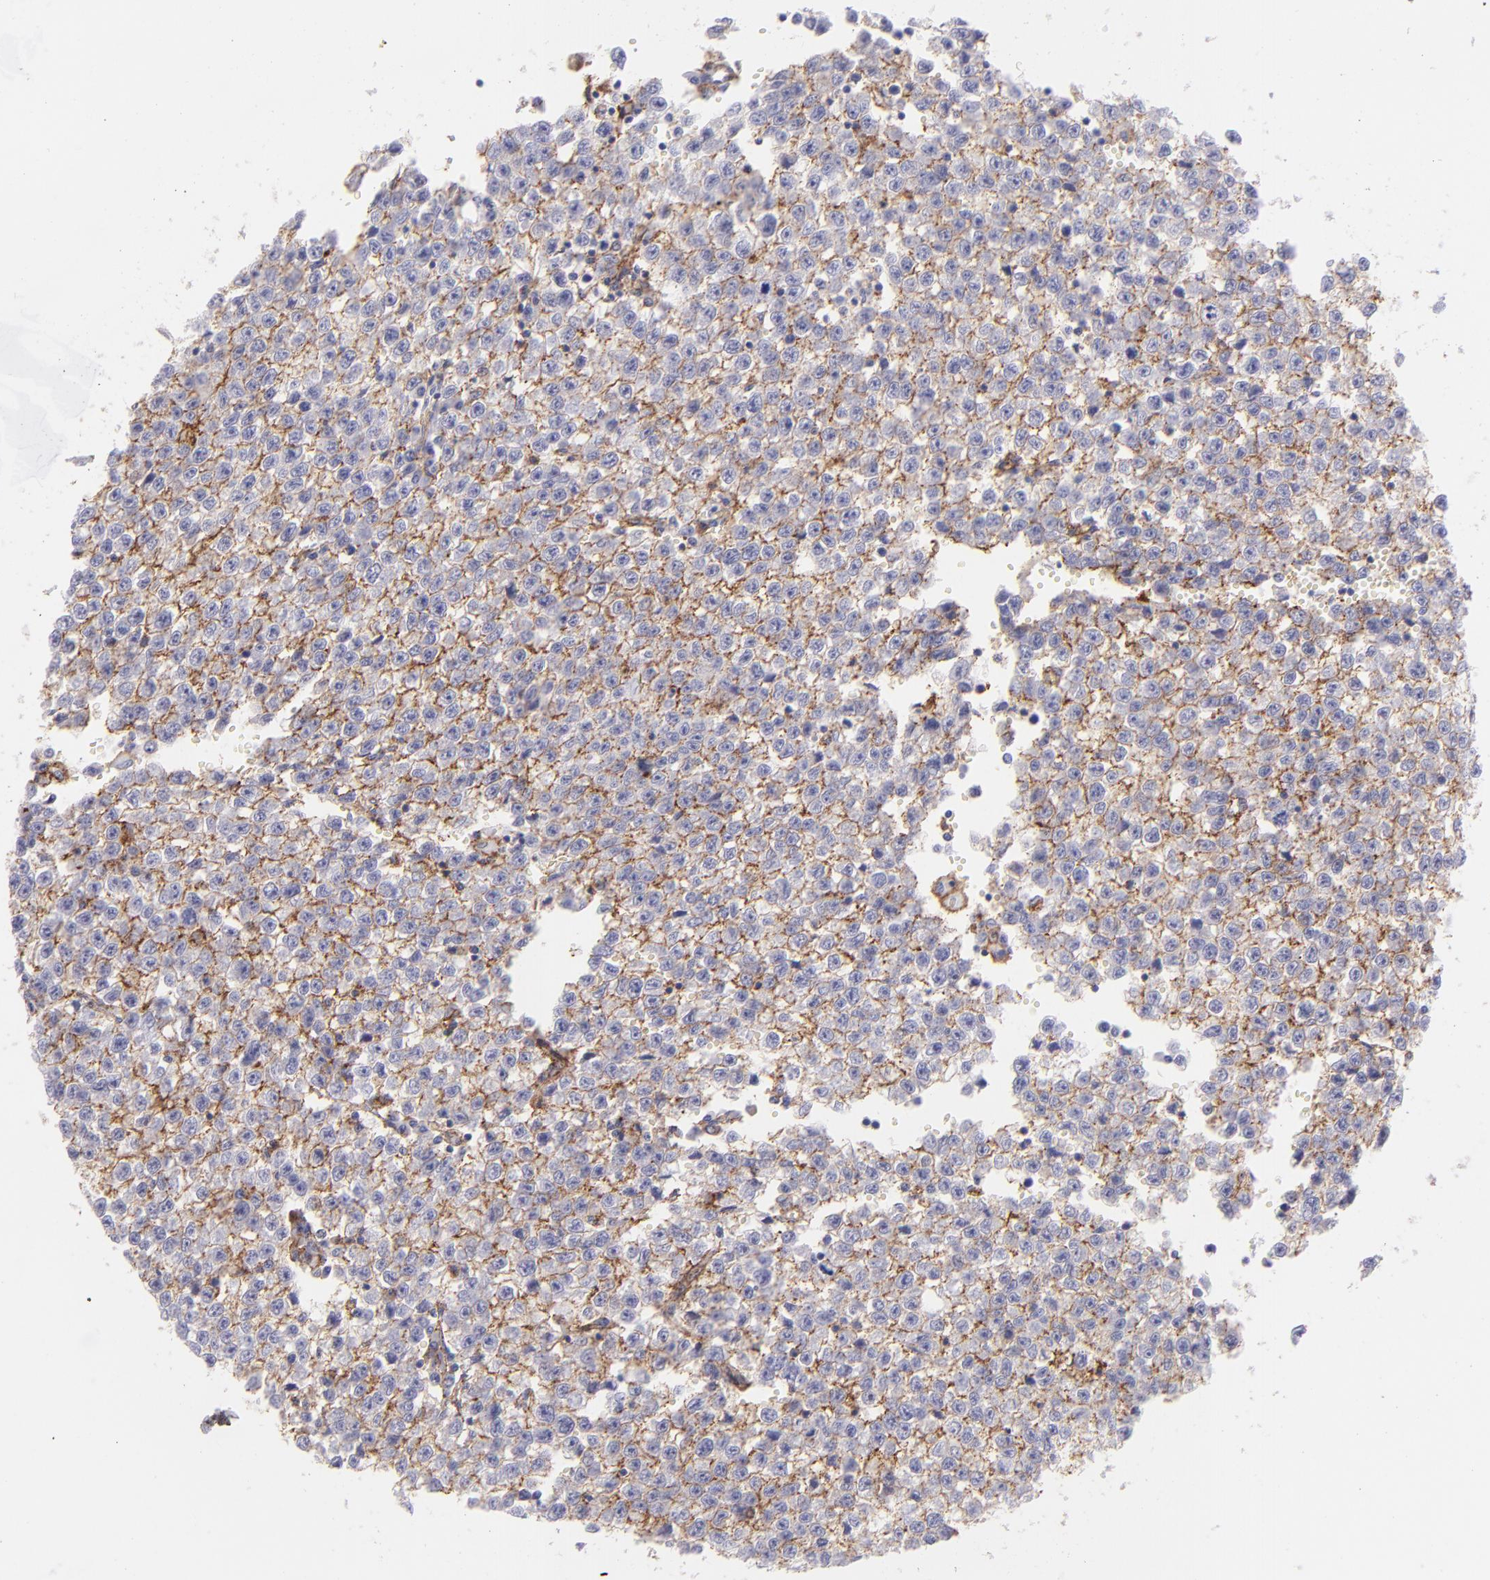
{"staining": {"intensity": "moderate", "quantity": ">75%", "location": "cytoplasmic/membranous"}, "tissue": "testis cancer", "cell_type": "Tumor cells", "image_type": "cancer", "snomed": [{"axis": "morphology", "description": "Seminoma, NOS"}, {"axis": "topography", "description": "Testis"}], "caption": "The photomicrograph shows staining of testis seminoma, revealing moderate cytoplasmic/membranous protein positivity (brown color) within tumor cells.", "gene": "CD81", "patient": {"sex": "male", "age": 35}}